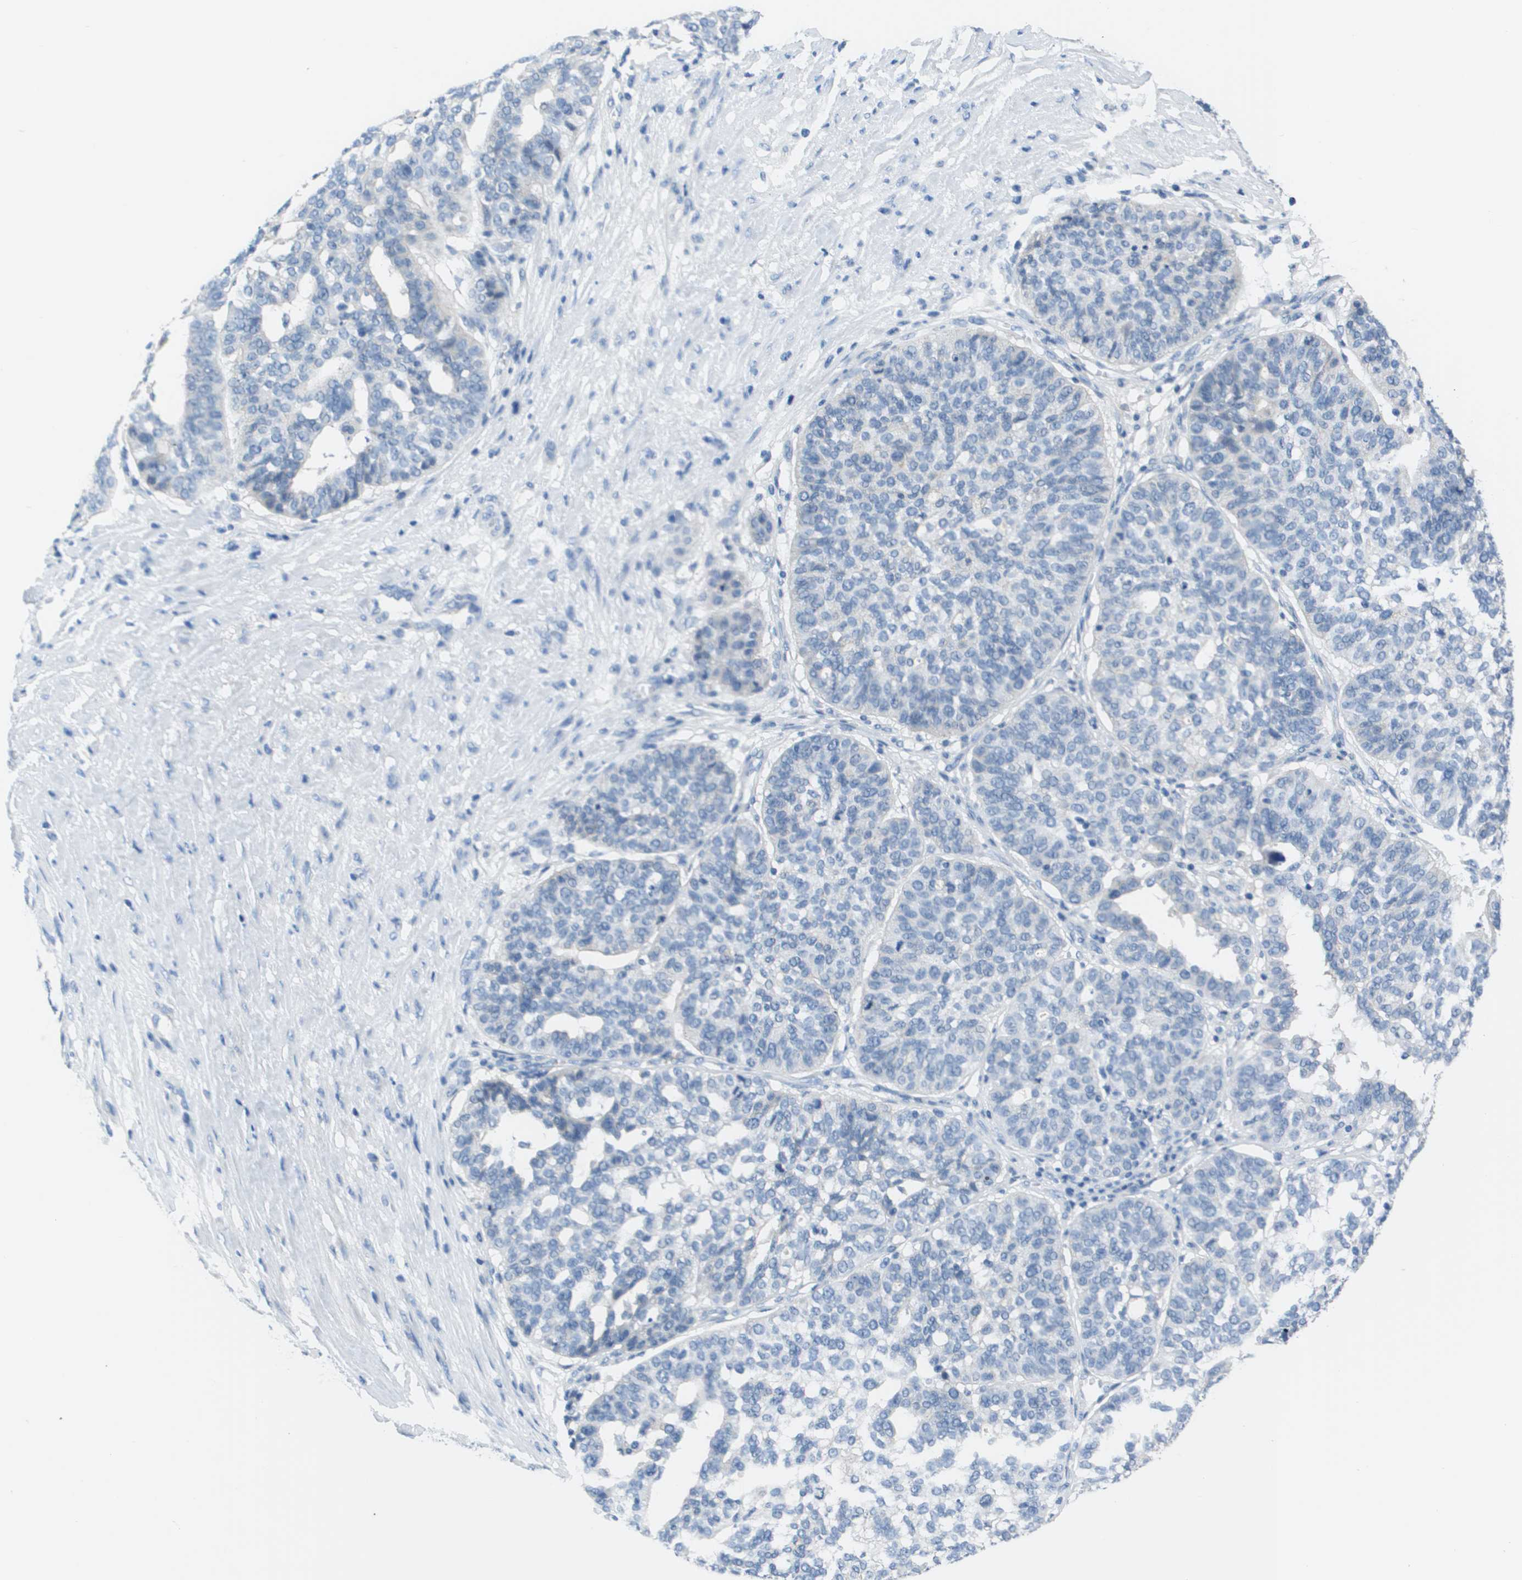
{"staining": {"intensity": "negative", "quantity": "none", "location": "none"}, "tissue": "ovarian cancer", "cell_type": "Tumor cells", "image_type": "cancer", "snomed": [{"axis": "morphology", "description": "Cystadenocarcinoma, serous, NOS"}, {"axis": "topography", "description": "Ovary"}], "caption": "Micrograph shows no protein positivity in tumor cells of ovarian serous cystadenocarcinoma tissue. (DAB (3,3'-diaminobenzidine) IHC with hematoxylin counter stain).", "gene": "NCS1", "patient": {"sex": "female", "age": 59}}